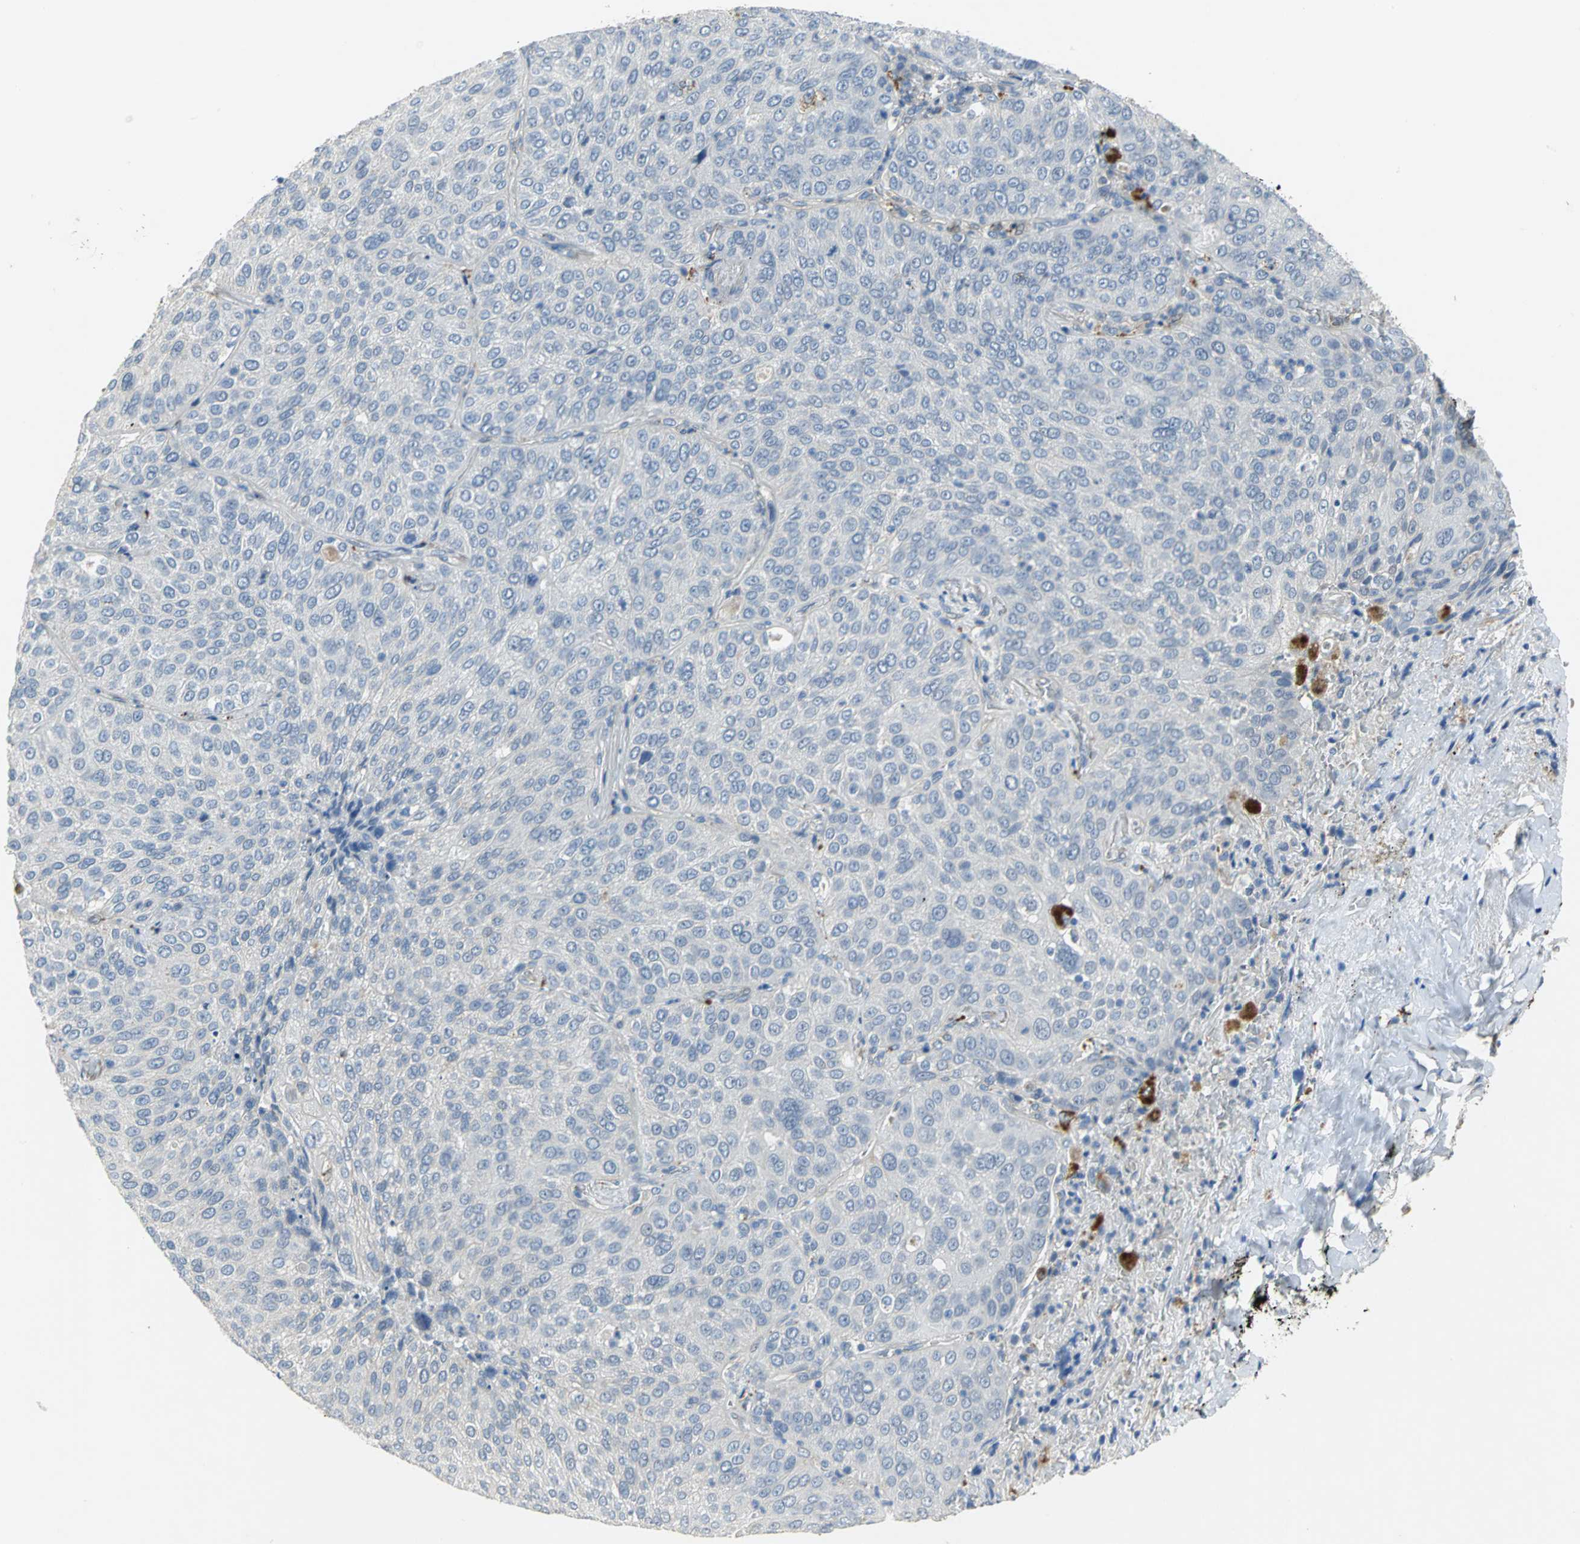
{"staining": {"intensity": "negative", "quantity": "none", "location": "none"}, "tissue": "lung cancer", "cell_type": "Tumor cells", "image_type": "cancer", "snomed": [{"axis": "morphology", "description": "Squamous cell carcinoma, NOS"}, {"axis": "topography", "description": "Lung"}], "caption": "Protein analysis of lung cancer (squamous cell carcinoma) displays no significant positivity in tumor cells.", "gene": "IL17RB", "patient": {"sex": "male", "age": 54}}